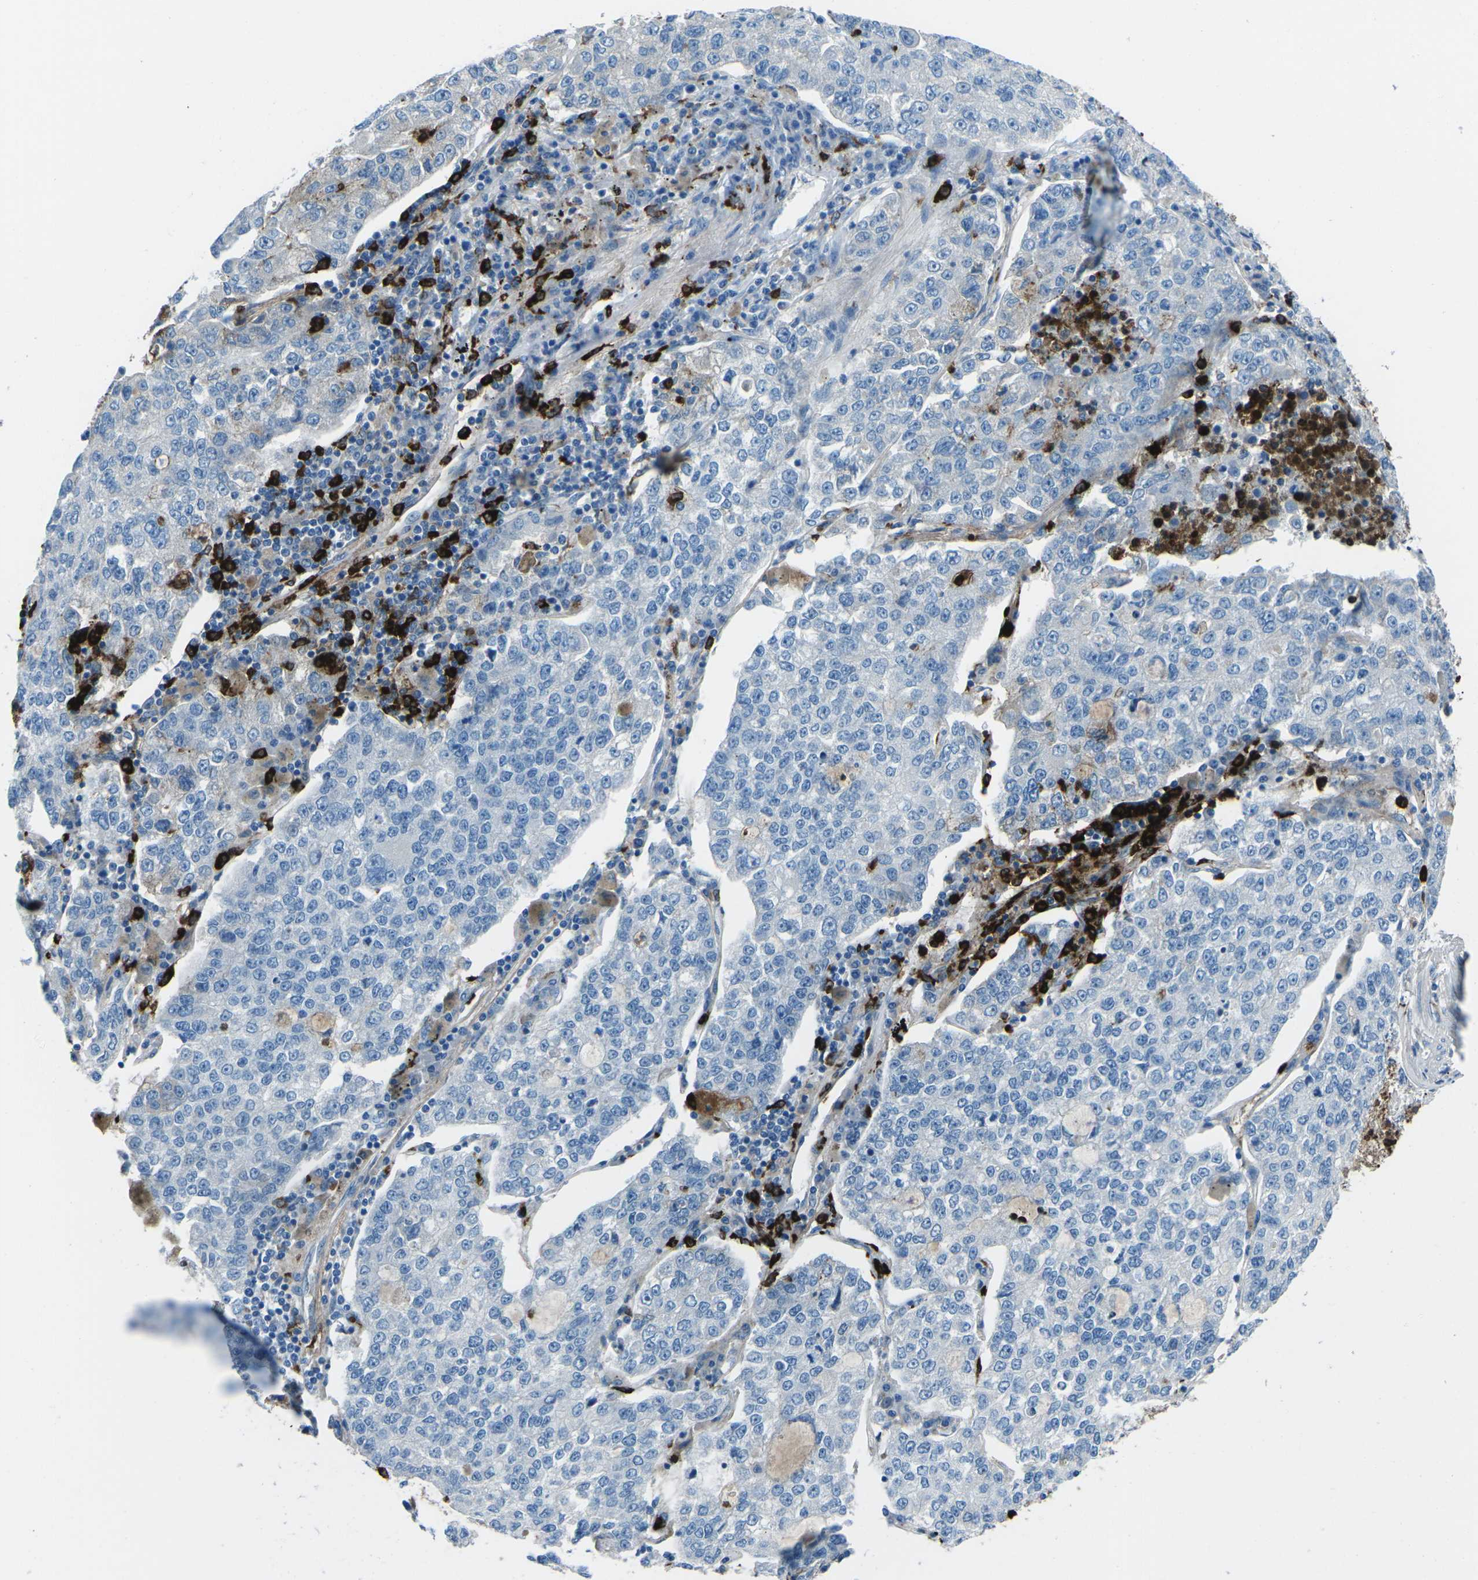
{"staining": {"intensity": "negative", "quantity": "none", "location": "none"}, "tissue": "lung cancer", "cell_type": "Tumor cells", "image_type": "cancer", "snomed": [{"axis": "morphology", "description": "Adenocarcinoma, NOS"}, {"axis": "topography", "description": "Lung"}], "caption": "DAB immunohistochemical staining of lung cancer (adenocarcinoma) displays no significant staining in tumor cells.", "gene": "FCN1", "patient": {"sex": "male", "age": 49}}